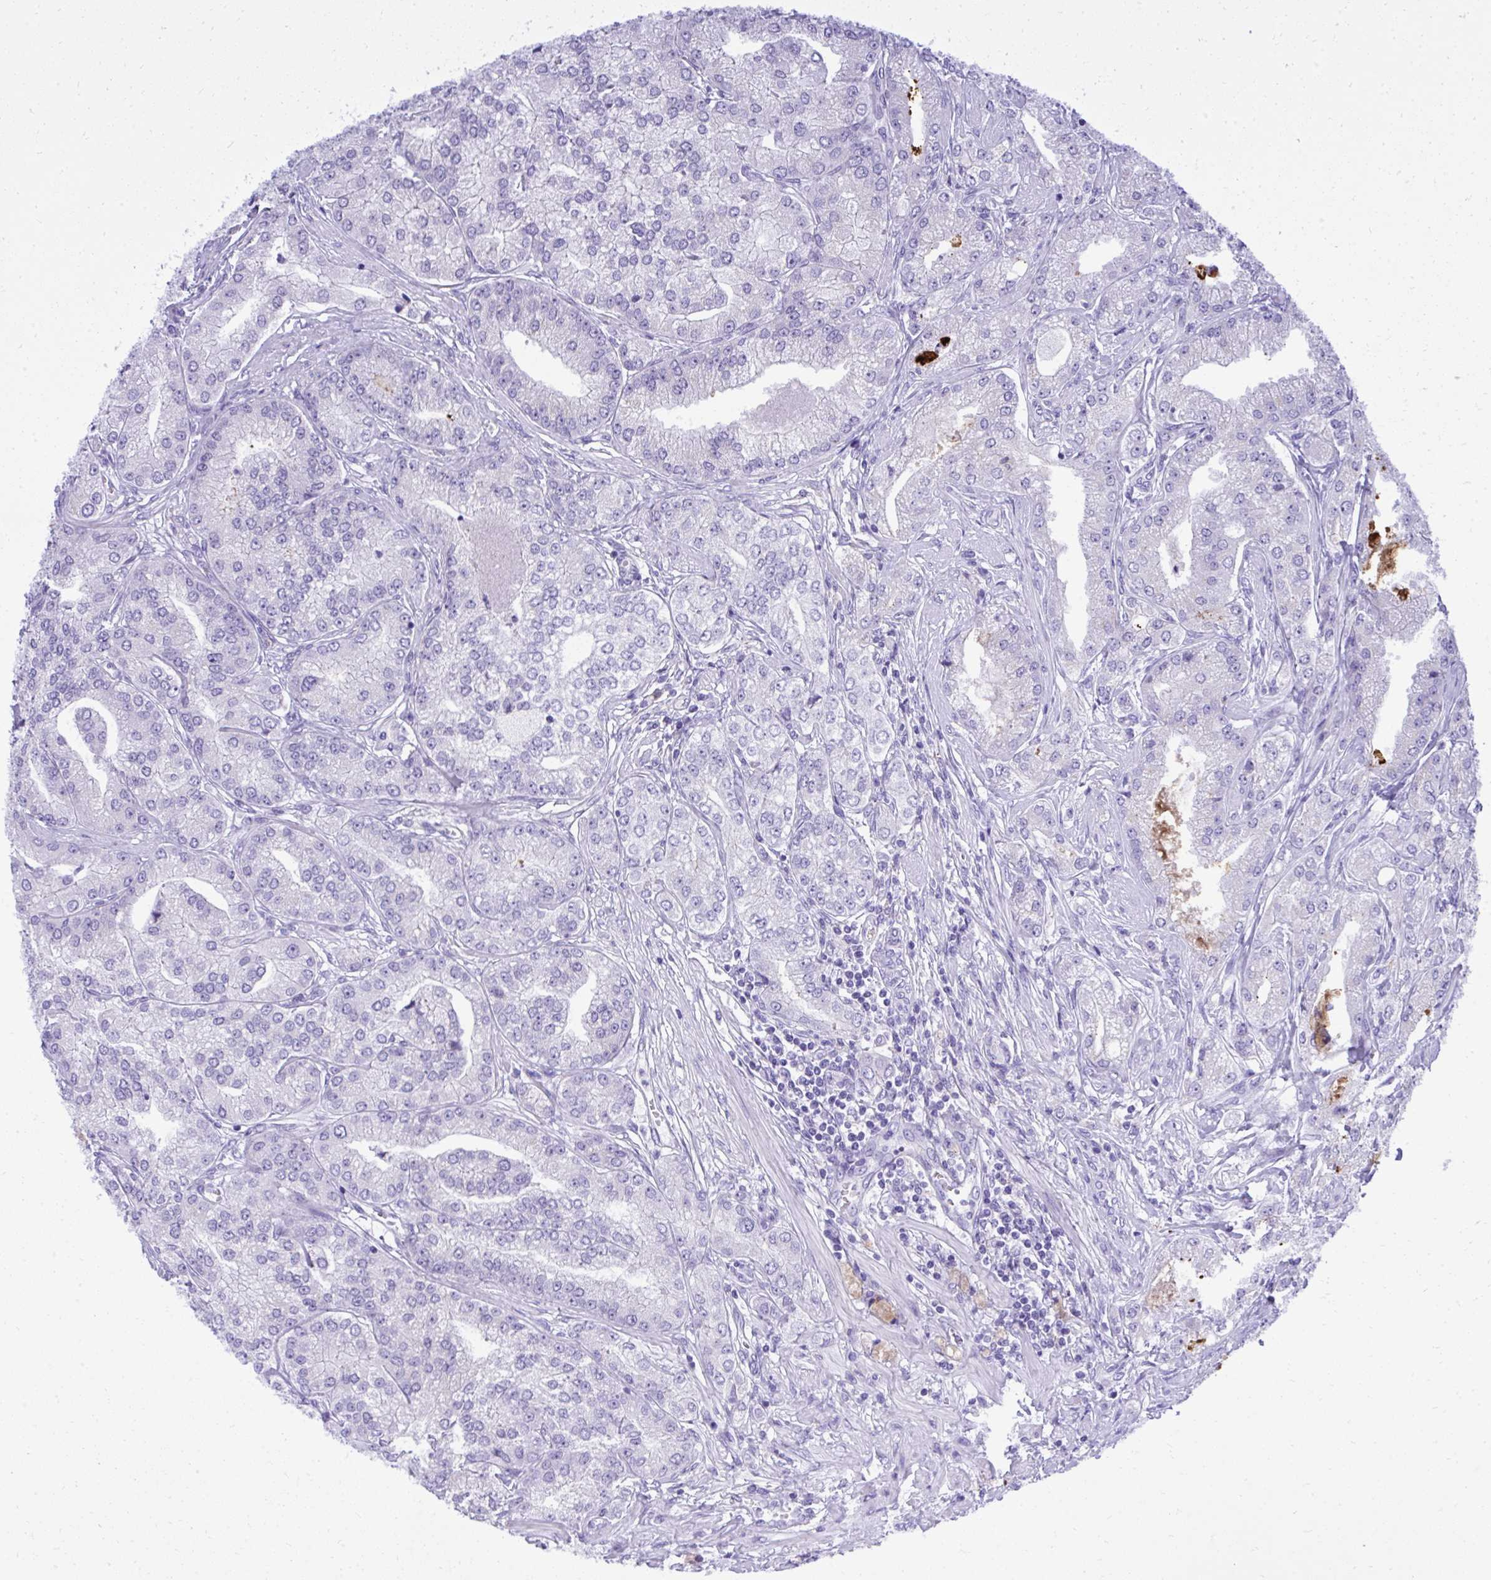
{"staining": {"intensity": "negative", "quantity": "none", "location": "none"}, "tissue": "prostate cancer", "cell_type": "Tumor cells", "image_type": "cancer", "snomed": [{"axis": "morphology", "description": "Adenocarcinoma, High grade"}, {"axis": "topography", "description": "Prostate"}], "caption": "Protein analysis of prostate cancer shows no significant staining in tumor cells.", "gene": "ST6GALNAC3", "patient": {"sex": "male", "age": 61}}